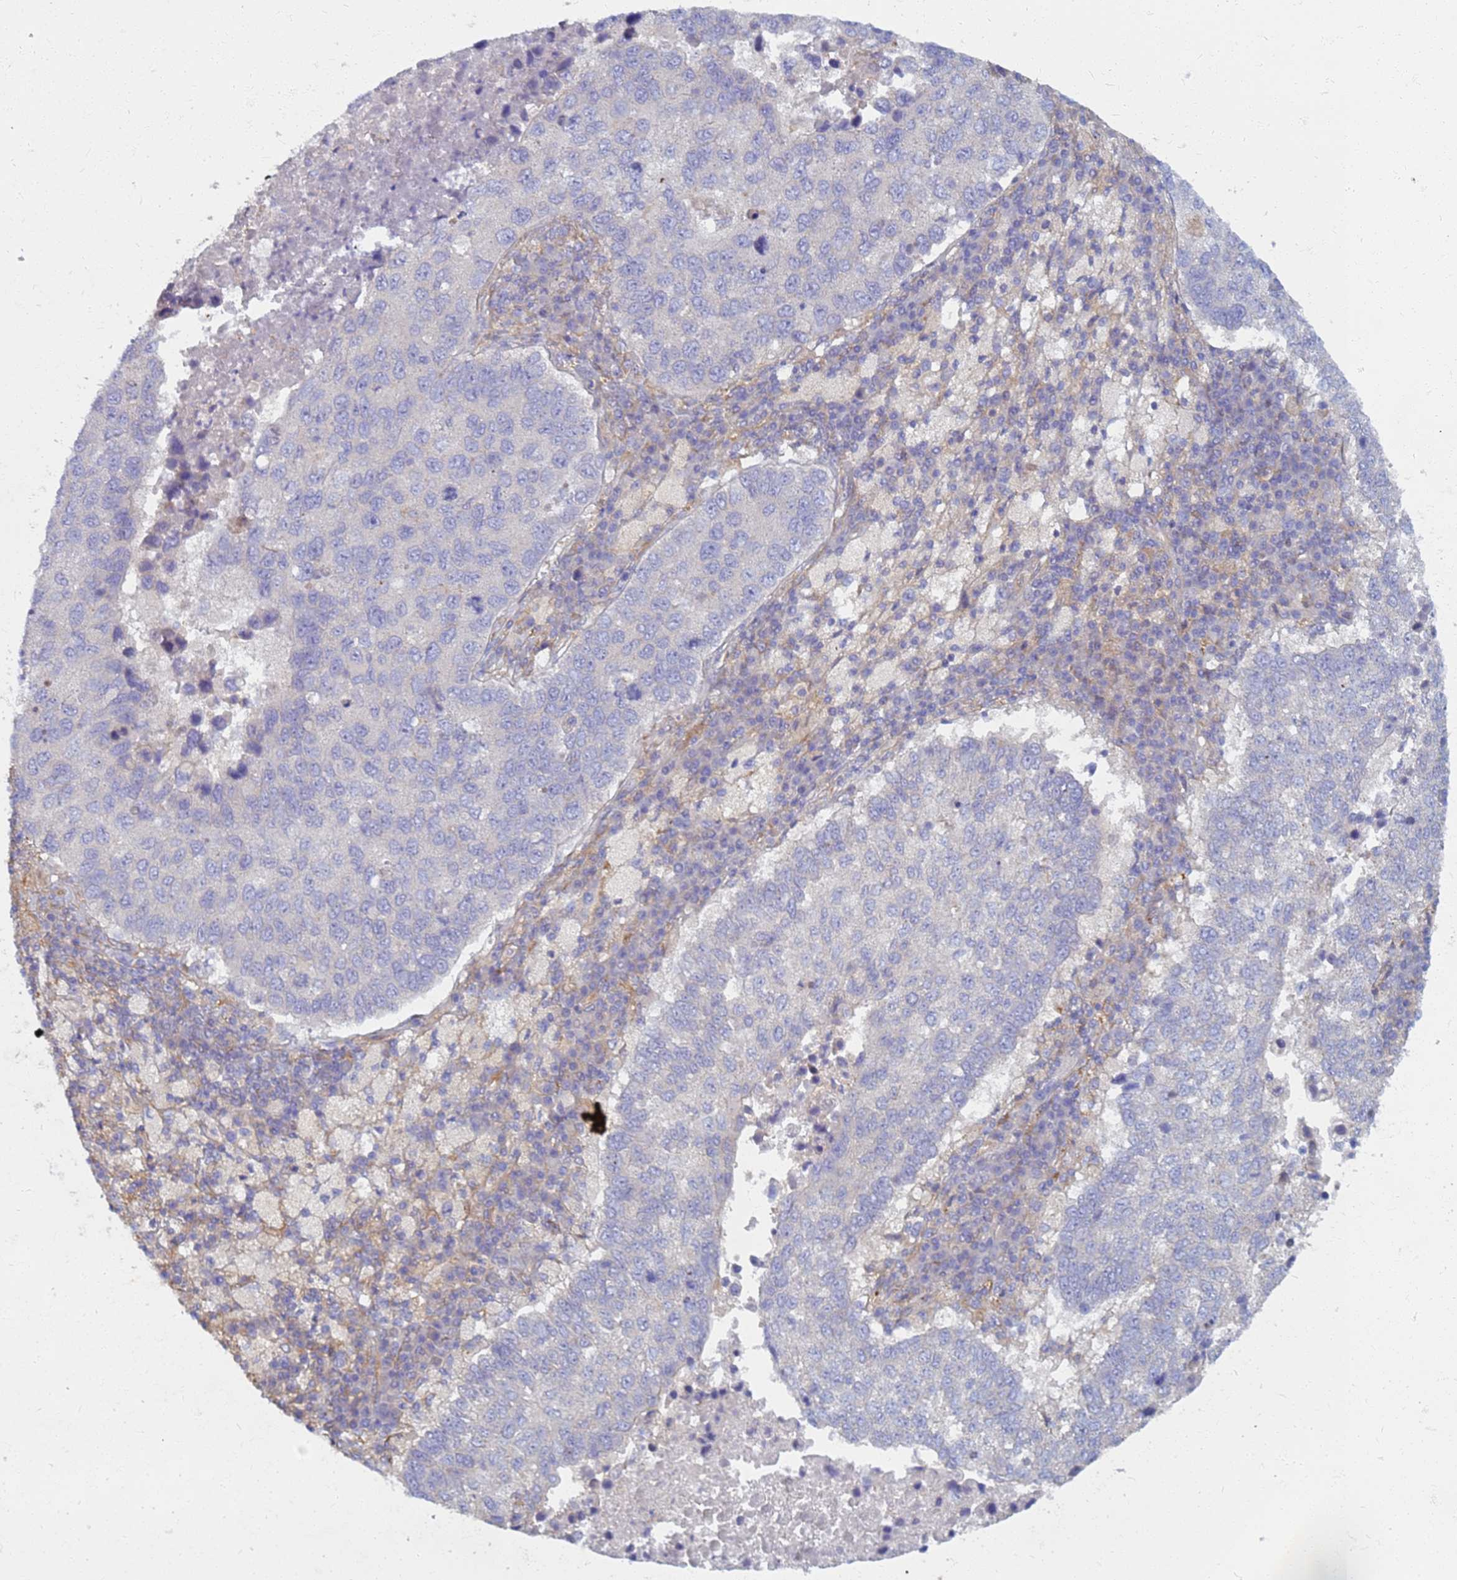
{"staining": {"intensity": "negative", "quantity": "none", "location": "none"}, "tissue": "lung cancer", "cell_type": "Tumor cells", "image_type": "cancer", "snomed": [{"axis": "morphology", "description": "Squamous cell carcinoma, NOS"}, {"axis": "topography", "description": "Lung"}], "caption": "IHC photomicrograph of neoplastic tissue: human lung cancer (squamous cell carcinoma) stained with DAB displays no significant protein expression in tumor cells.", "gene": "EEA1", "patient": {"sex": "male", "age": 73}}